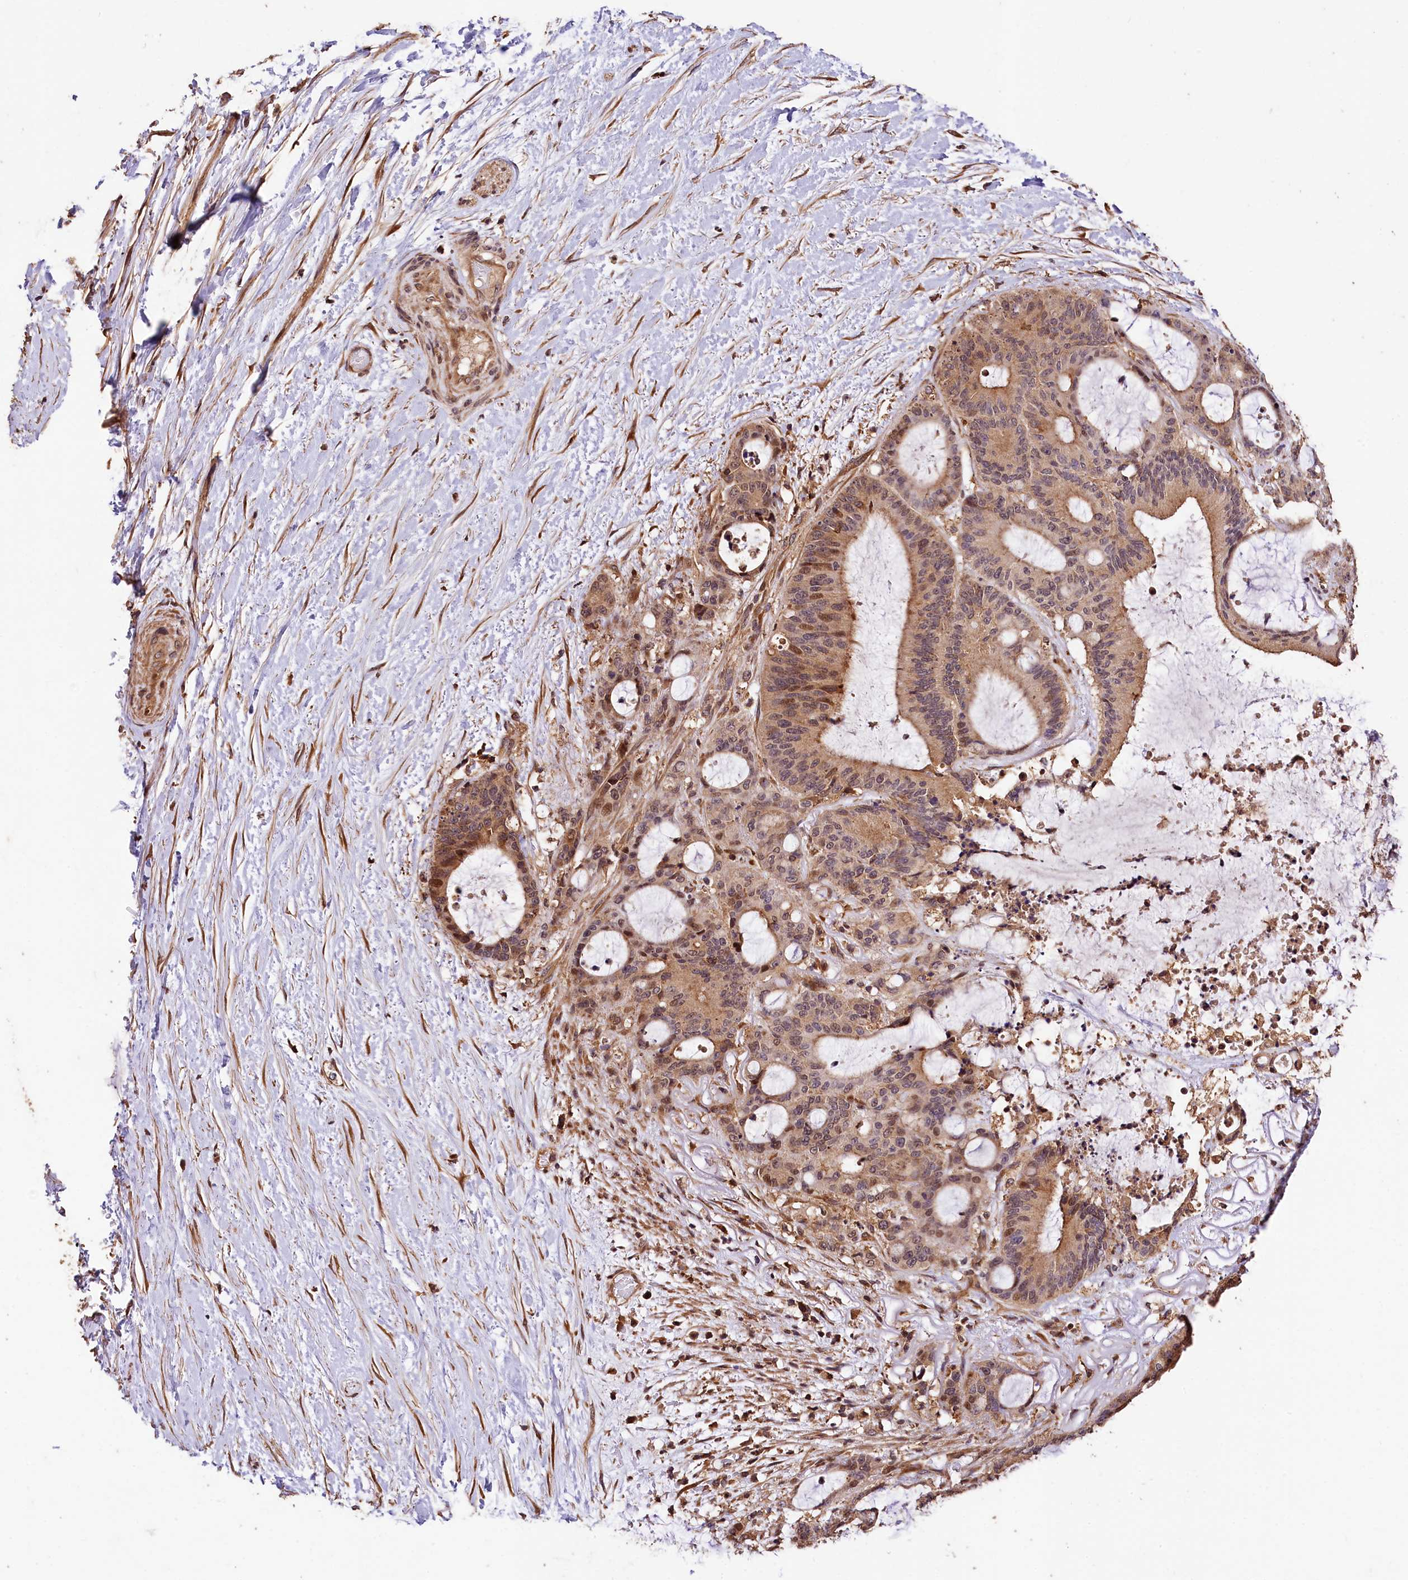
{"staining": {"intensity": "moderate", "quantity": "25%-75%", "location": "cytoplasmic/membranous,nuclear"}, "tissue": "liver cancer", "cell_type": "Tumor cells", "image_type": "cancer", "snomed": [{"axis": "morphology", "description": "Normal tissue, NOS"}, {"axis": "morphology", "description": "Cholangiocarcinoma"}, {"axis": "topography", "description": "Liver"}, {"axis": "topography", "description": "Peripheral nerve tissue"}], "caption": "Immunohistochemistry (IHC) image of human liver cancer stained for a protein (brown), which reveals medium levels of moderate cytoplasmic/membranous and nuclear staining in approximately 25%-75% of tumor cells.", "gene": "KPTN", "patient": {"sex": "female", "age": 73}}